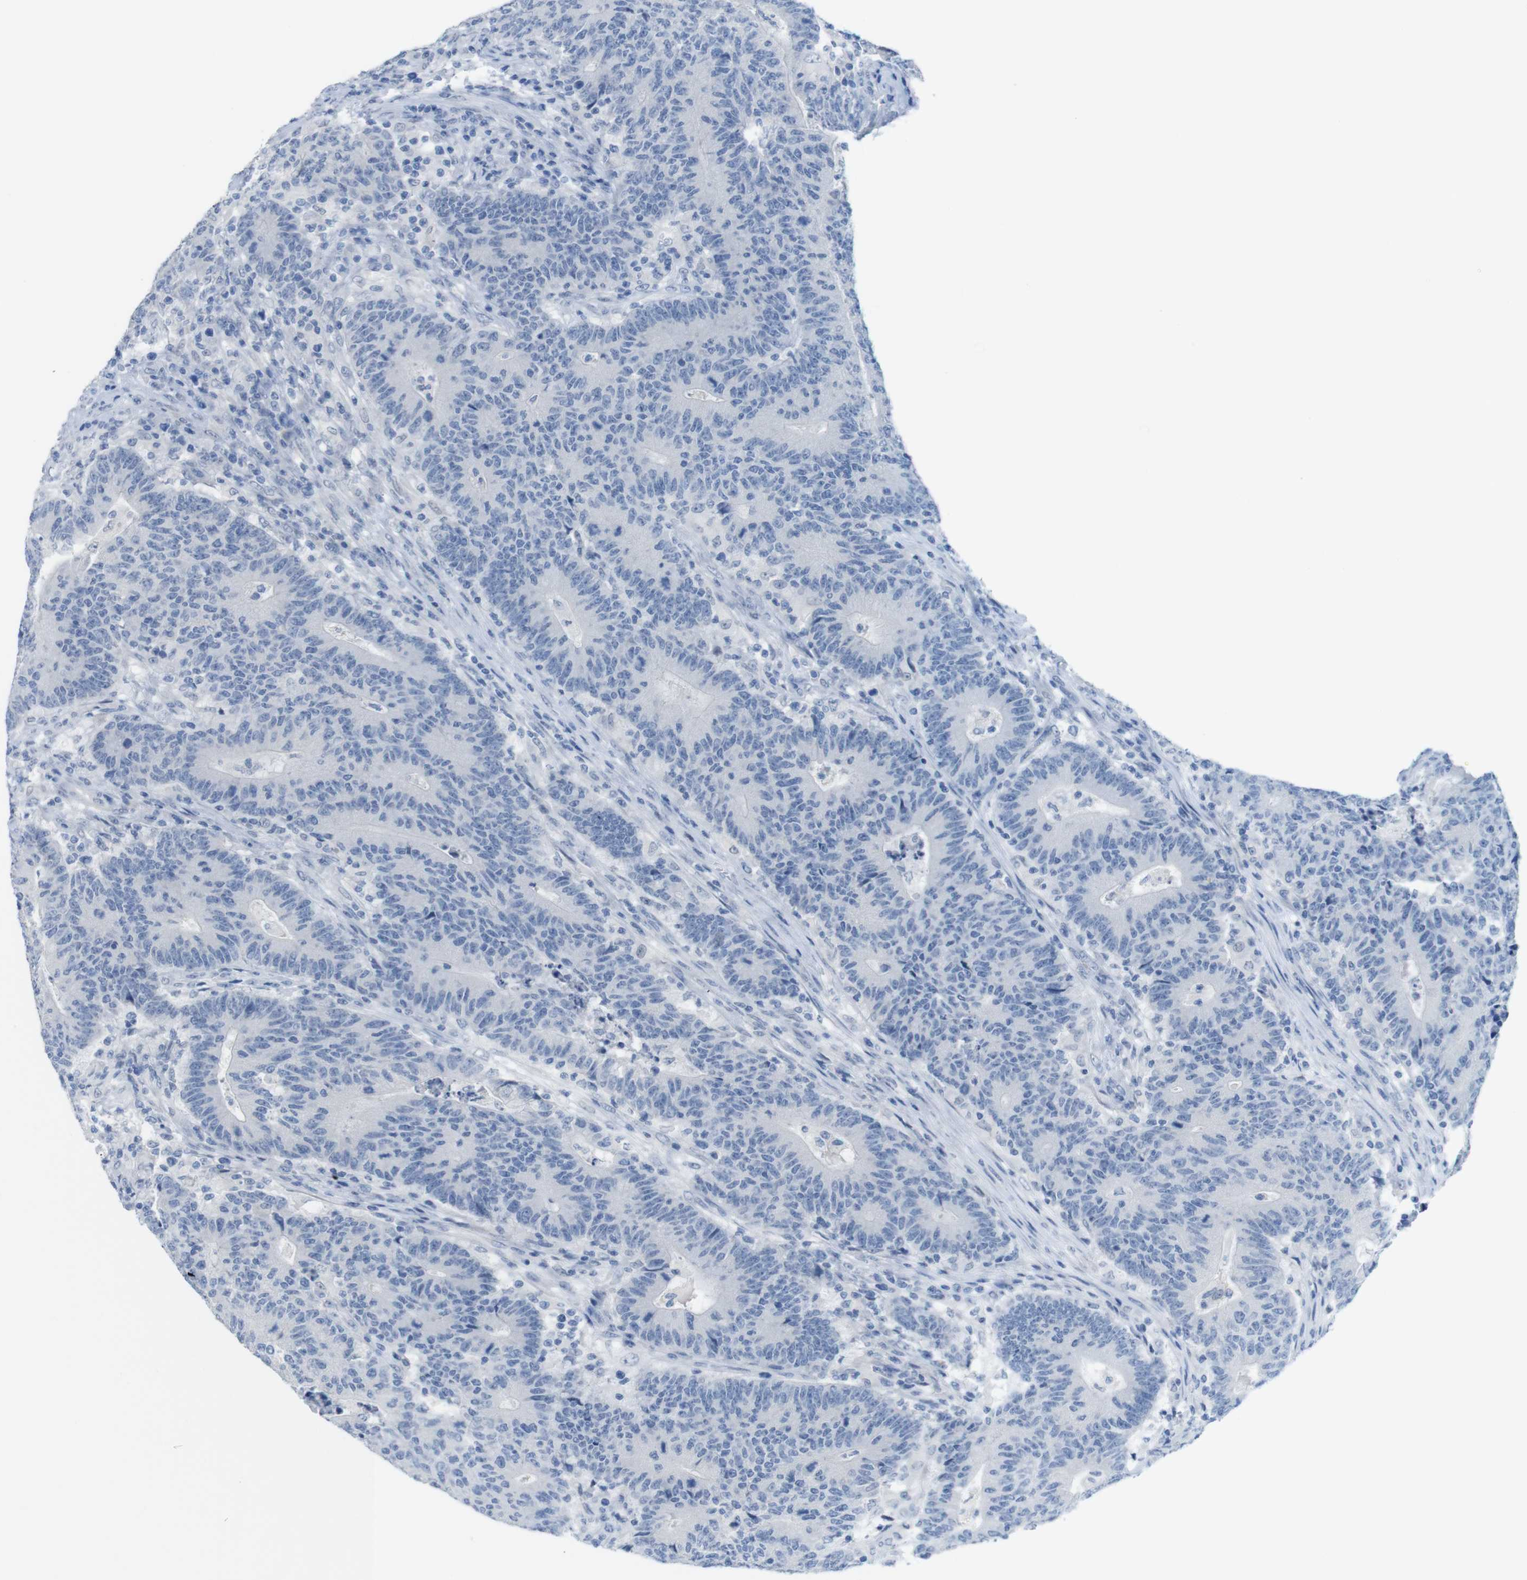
{"staining": {"intensity": "negative", "quantity": "none", "location": "none"}, "tissue": "colorectal cancer", "cell_type": "Tumor cells", "image_type": "cancer", "snomed": [{"axis": "morphology", "description": "Normal tissue, NOS"}, {"axis": "morphology", "description": "Adenocarcinoma, NOS"}, {"axis": "topography", "description": "Colon"}], "caption": "A histopathology image of colorectal adenocarcinoma stained for a protein reveals no brown staining in tumor cells.", "gene": "OPN1SW", "patient": {"sex": "female", "age": 75}}